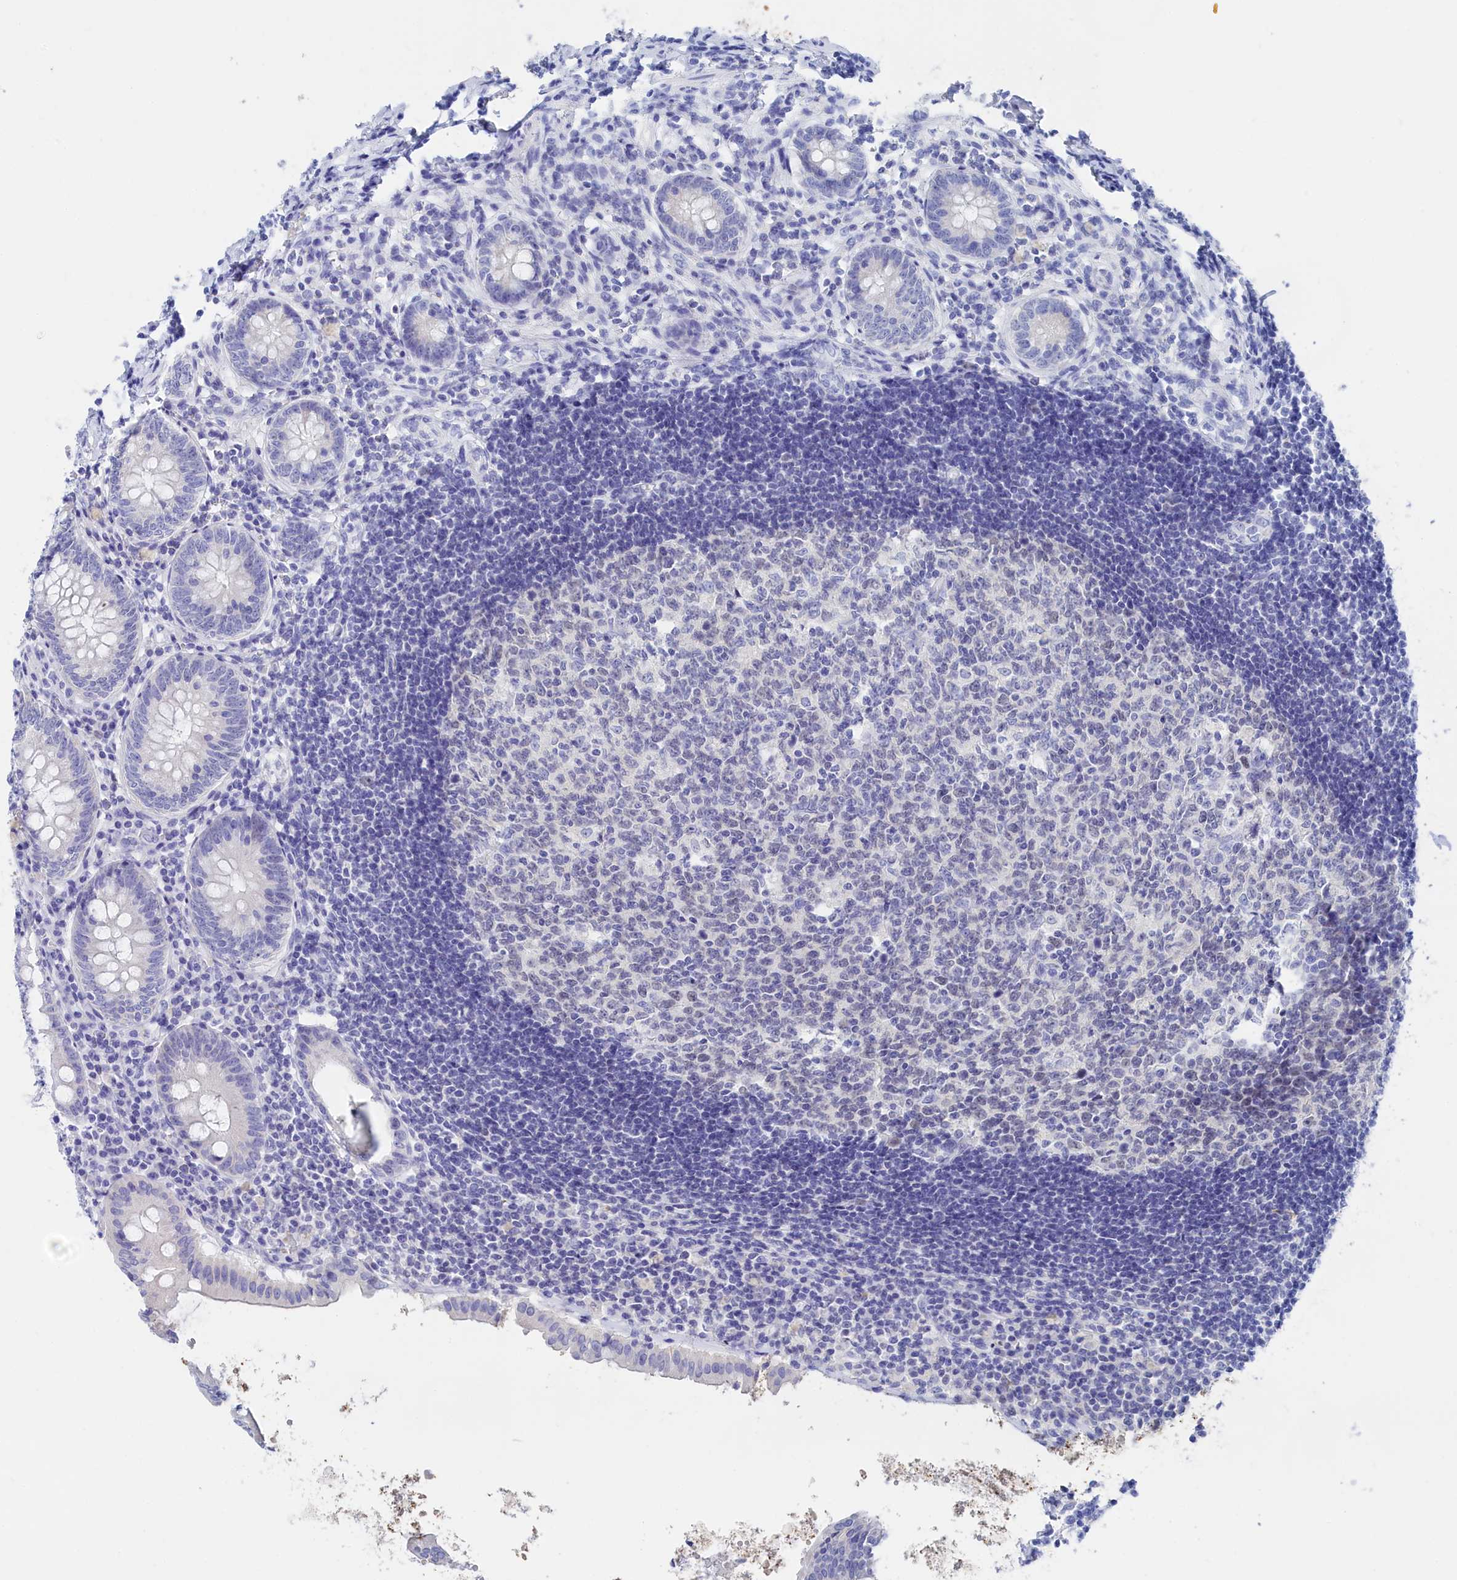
{"staining": {"intensity": "negative", "quantity": "none", "location": "none"}, "tissue": "appendix", "cell_type": "Glandular cells", "image_type": "normal", "snomed": [{"axis": "morphology", "description": "Normal tissue, NOS"}, {"axis": "topography", "description": "Appendix"}], "caption": "Immunohistochemistry histopathology image of unremarkable human appendix stained for a protein (brown), which reveals no staining in glandular cells. (DAB (3,3'-diaminobenzidine) immunohistochemistry with hematoxylin counter stain).", "gene": "TRIM10", "patient": {"sex": "female", "age": 54}}